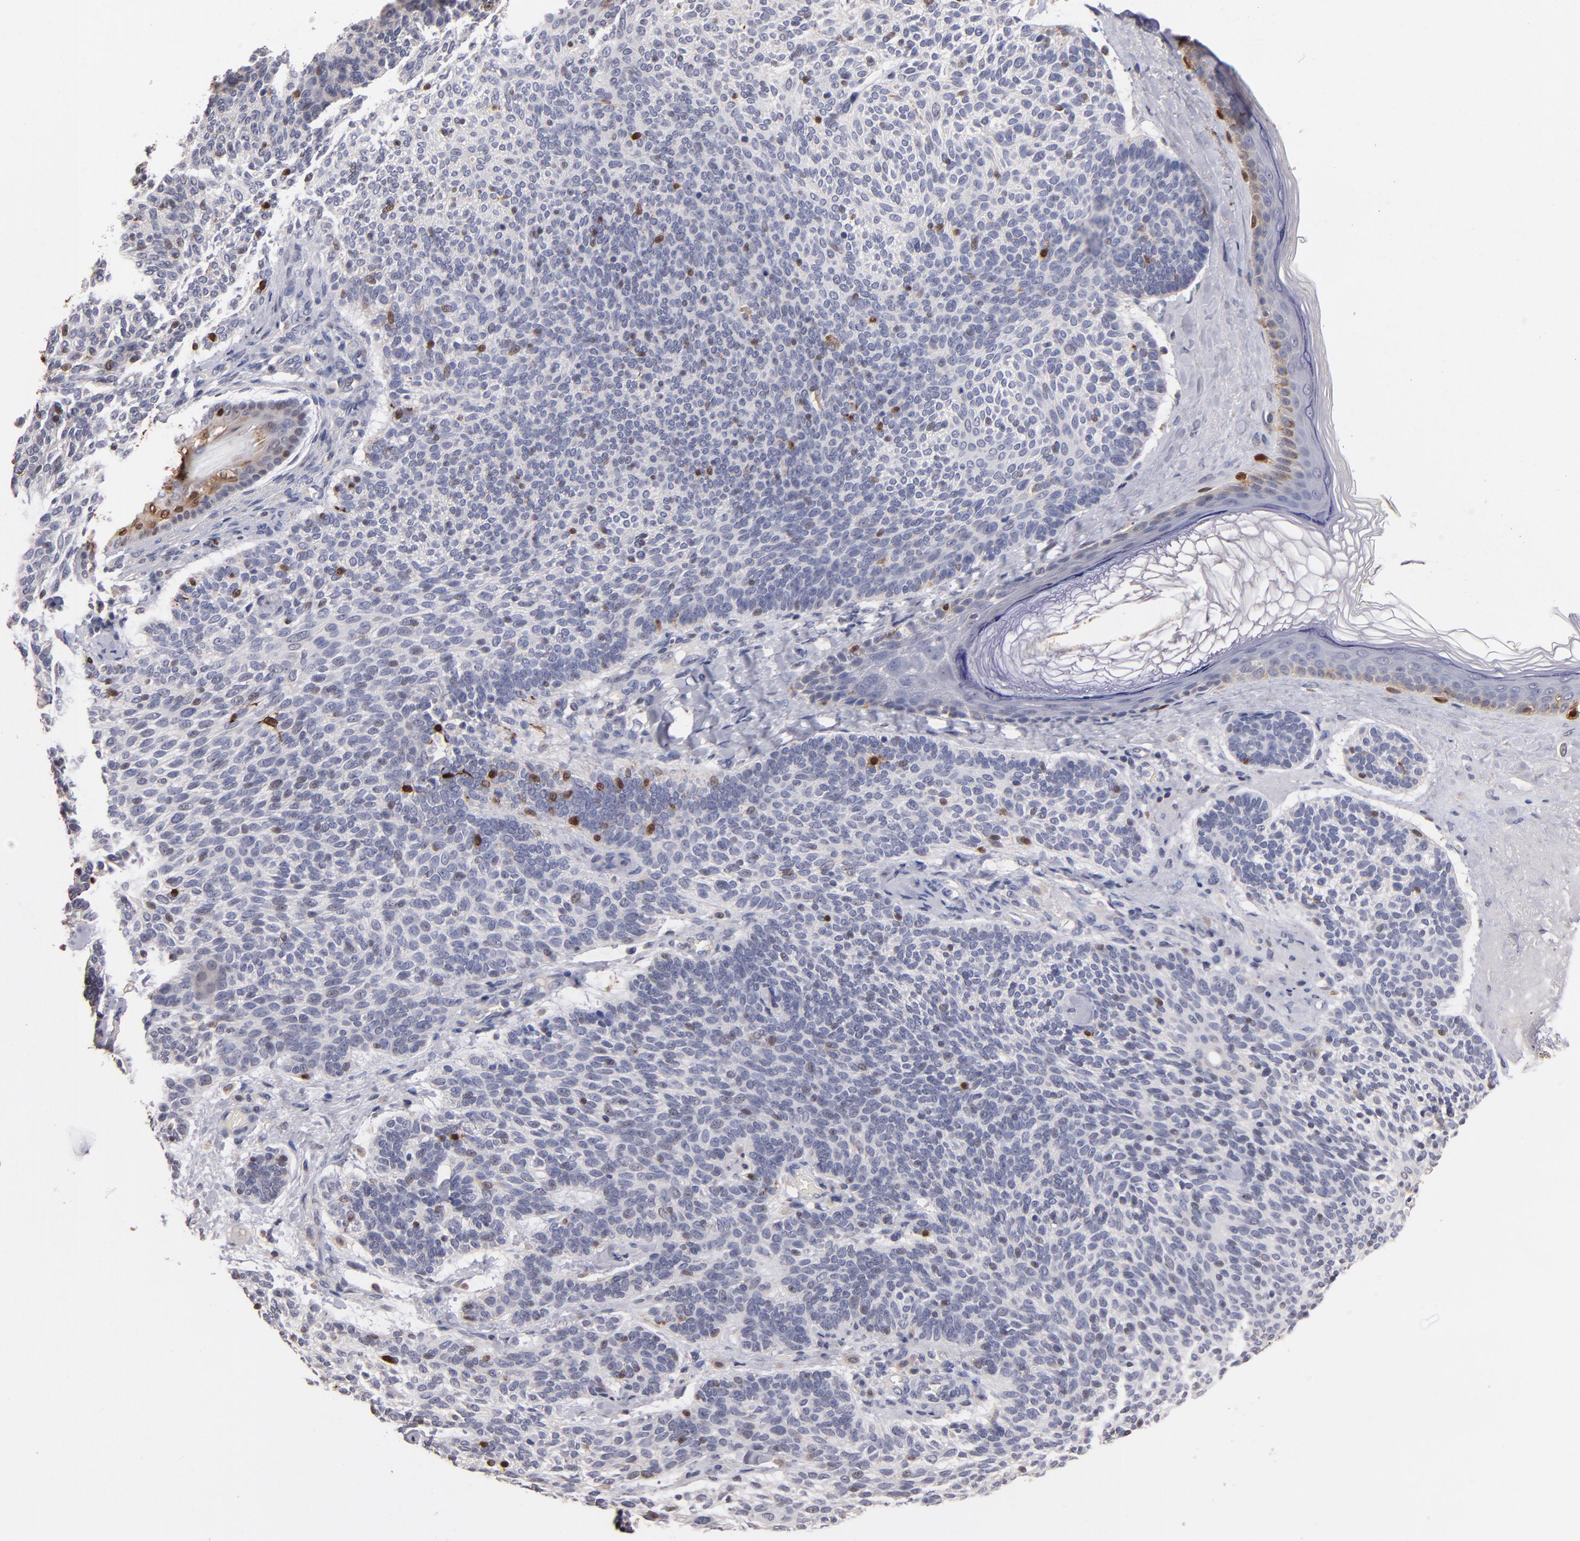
{"staining": {"intensity": "negative", "quantity": "none", "location": "none"}, "tissue": "skin cancer", "cell_type": "Tumor cells", "image_type": "cancer", "snomed": [{"axis": "morphology", "description": "Normal tissue, NOS"}, {"axis": "morphology", "description": "Basal cell carcinoma"}, {"axis": "topography", "description": "Skin"}], "caption": "Protein analysis of skin cancer reveals no significant positivity in tumor cells.", "gene": "S100A1", "patient": {"sex": "female", "age": 70}}